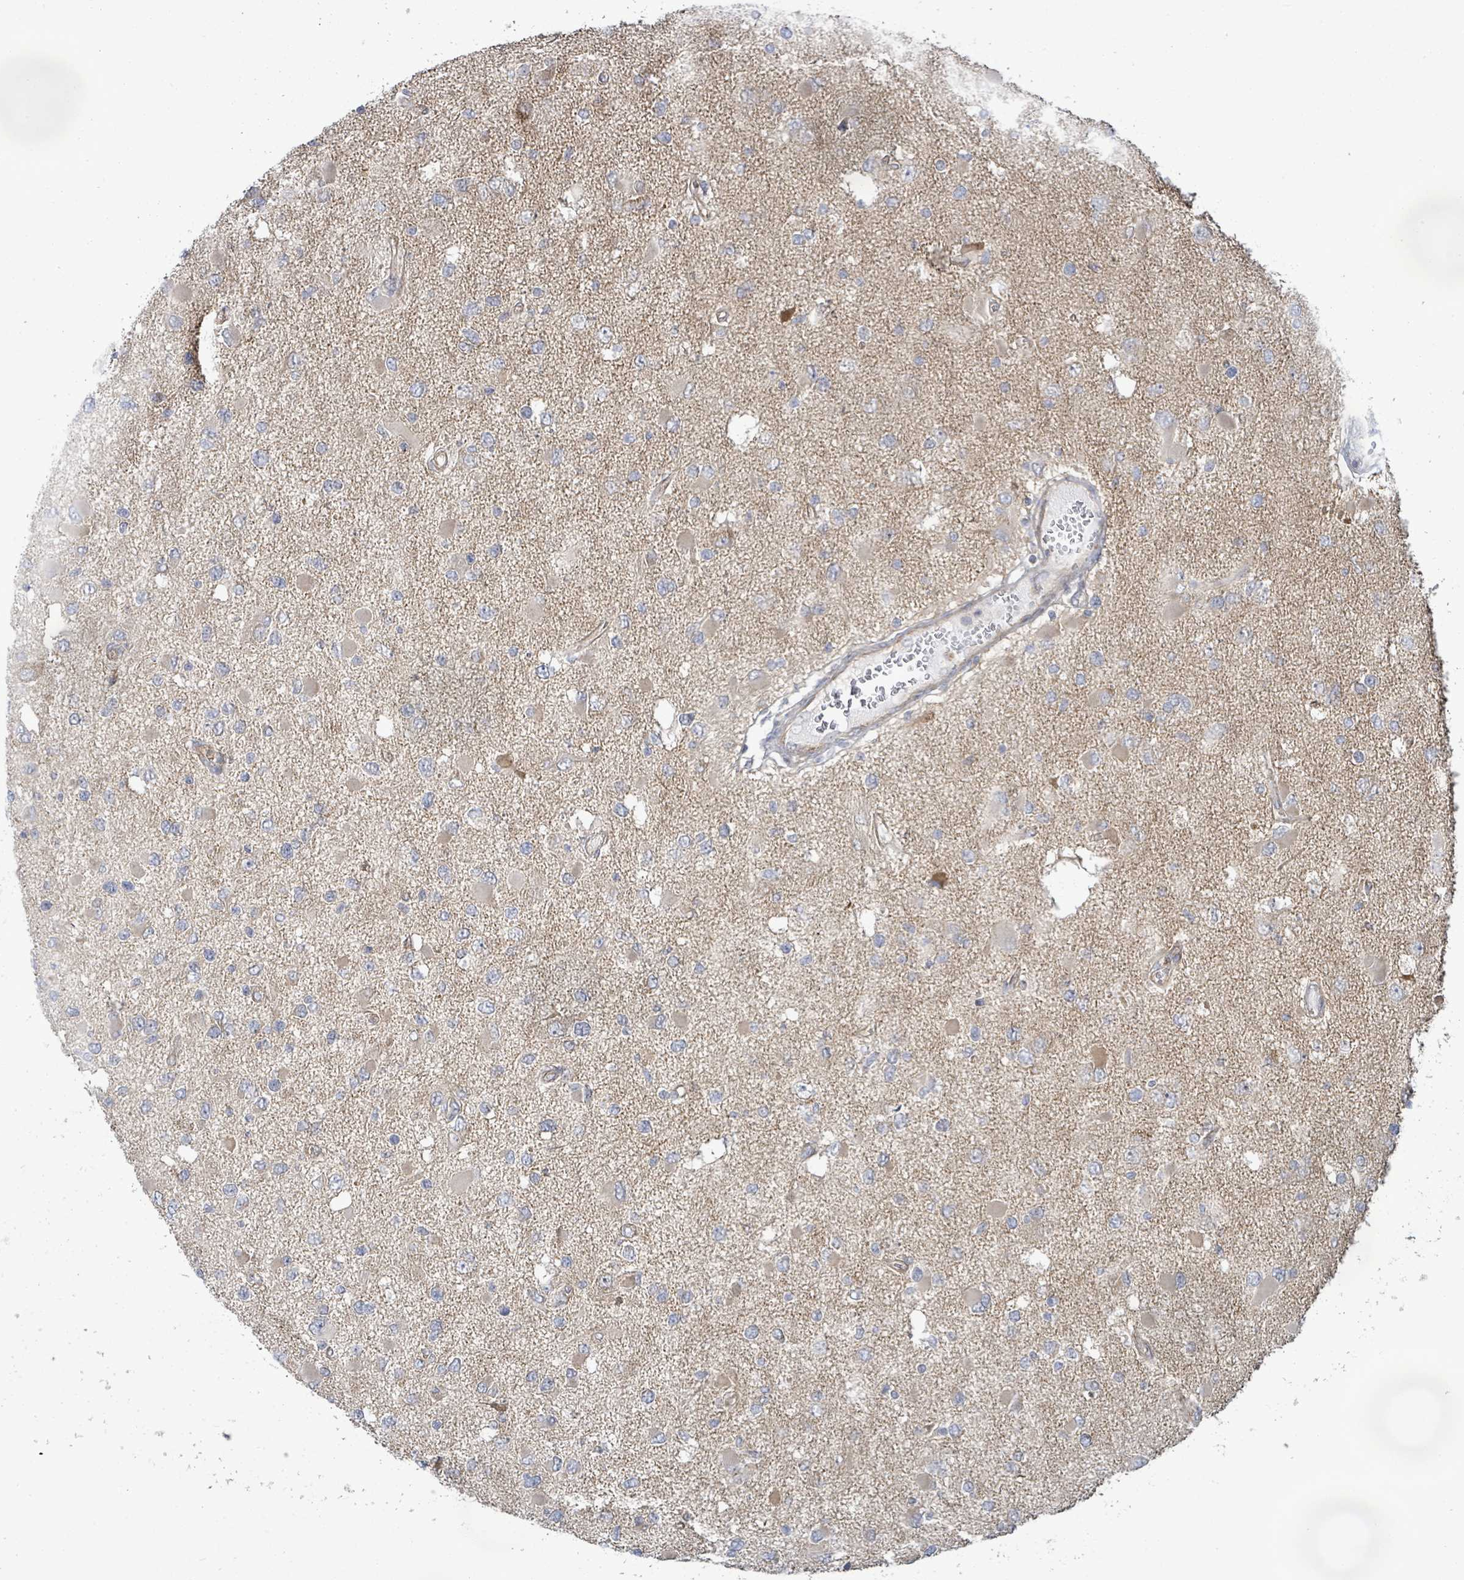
{"staining": {"intensity": "negative", "quantity": "none", "location": "none"}, "tissue": "glioma", "cell_type": "Tumor cells", "image_type": "cancer", "snomed": [{"axis": "morphology", "description": "Glioma, malignant, High grade"}, {"axis": "topography", "description": "Brain"}], "caption": "Human high-grade glioma (malignant) stained for a protein using immunohistochemistry demonstrates no staining in tumor cells.", "gene": "KBTBD11", "patient": {"sex": "male", "age": 53}}